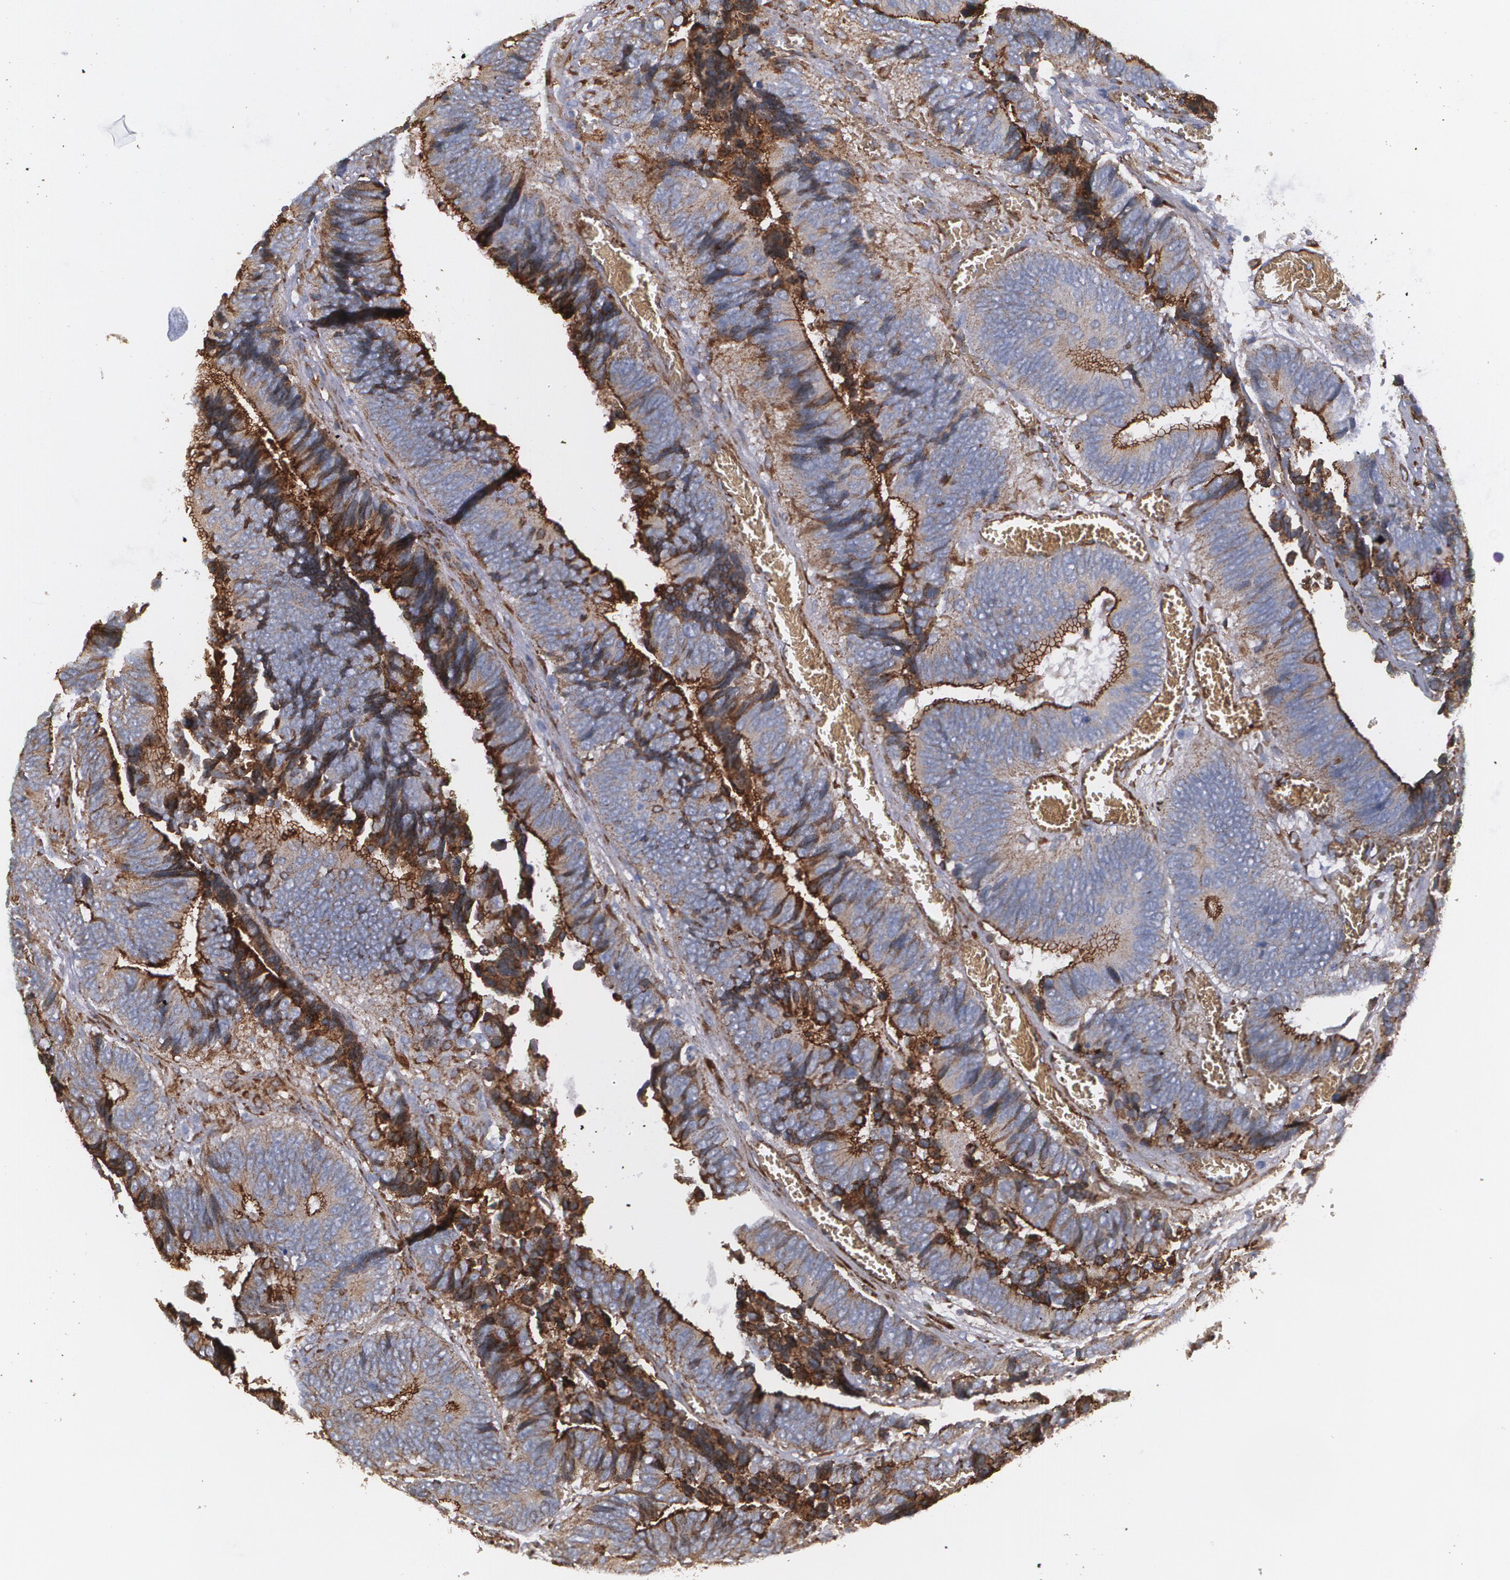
{"staining": {"intensity": "moderate", "quantity": ">75%", "location": "cytoplasmic/membranous"}, "tissue": "colorectal cancer", "cell_type": "Tumor cells", "image_type": "cancer", "snomed": [{"axis": "morphology", "description": "Adenocarcinoma, NOS"}, {"axis": "topography", "description": "Colon"}], "caption": "Tumor cells display moderate cytoplasmic/membranous expression in approximately >75% of cells in colorectal cancer (adenocarcinoma). The protein is shown in brown color, while the nuclei are stained blue.", "gene": "TJP1", "patient": {"sex": "male", "age": 72}}